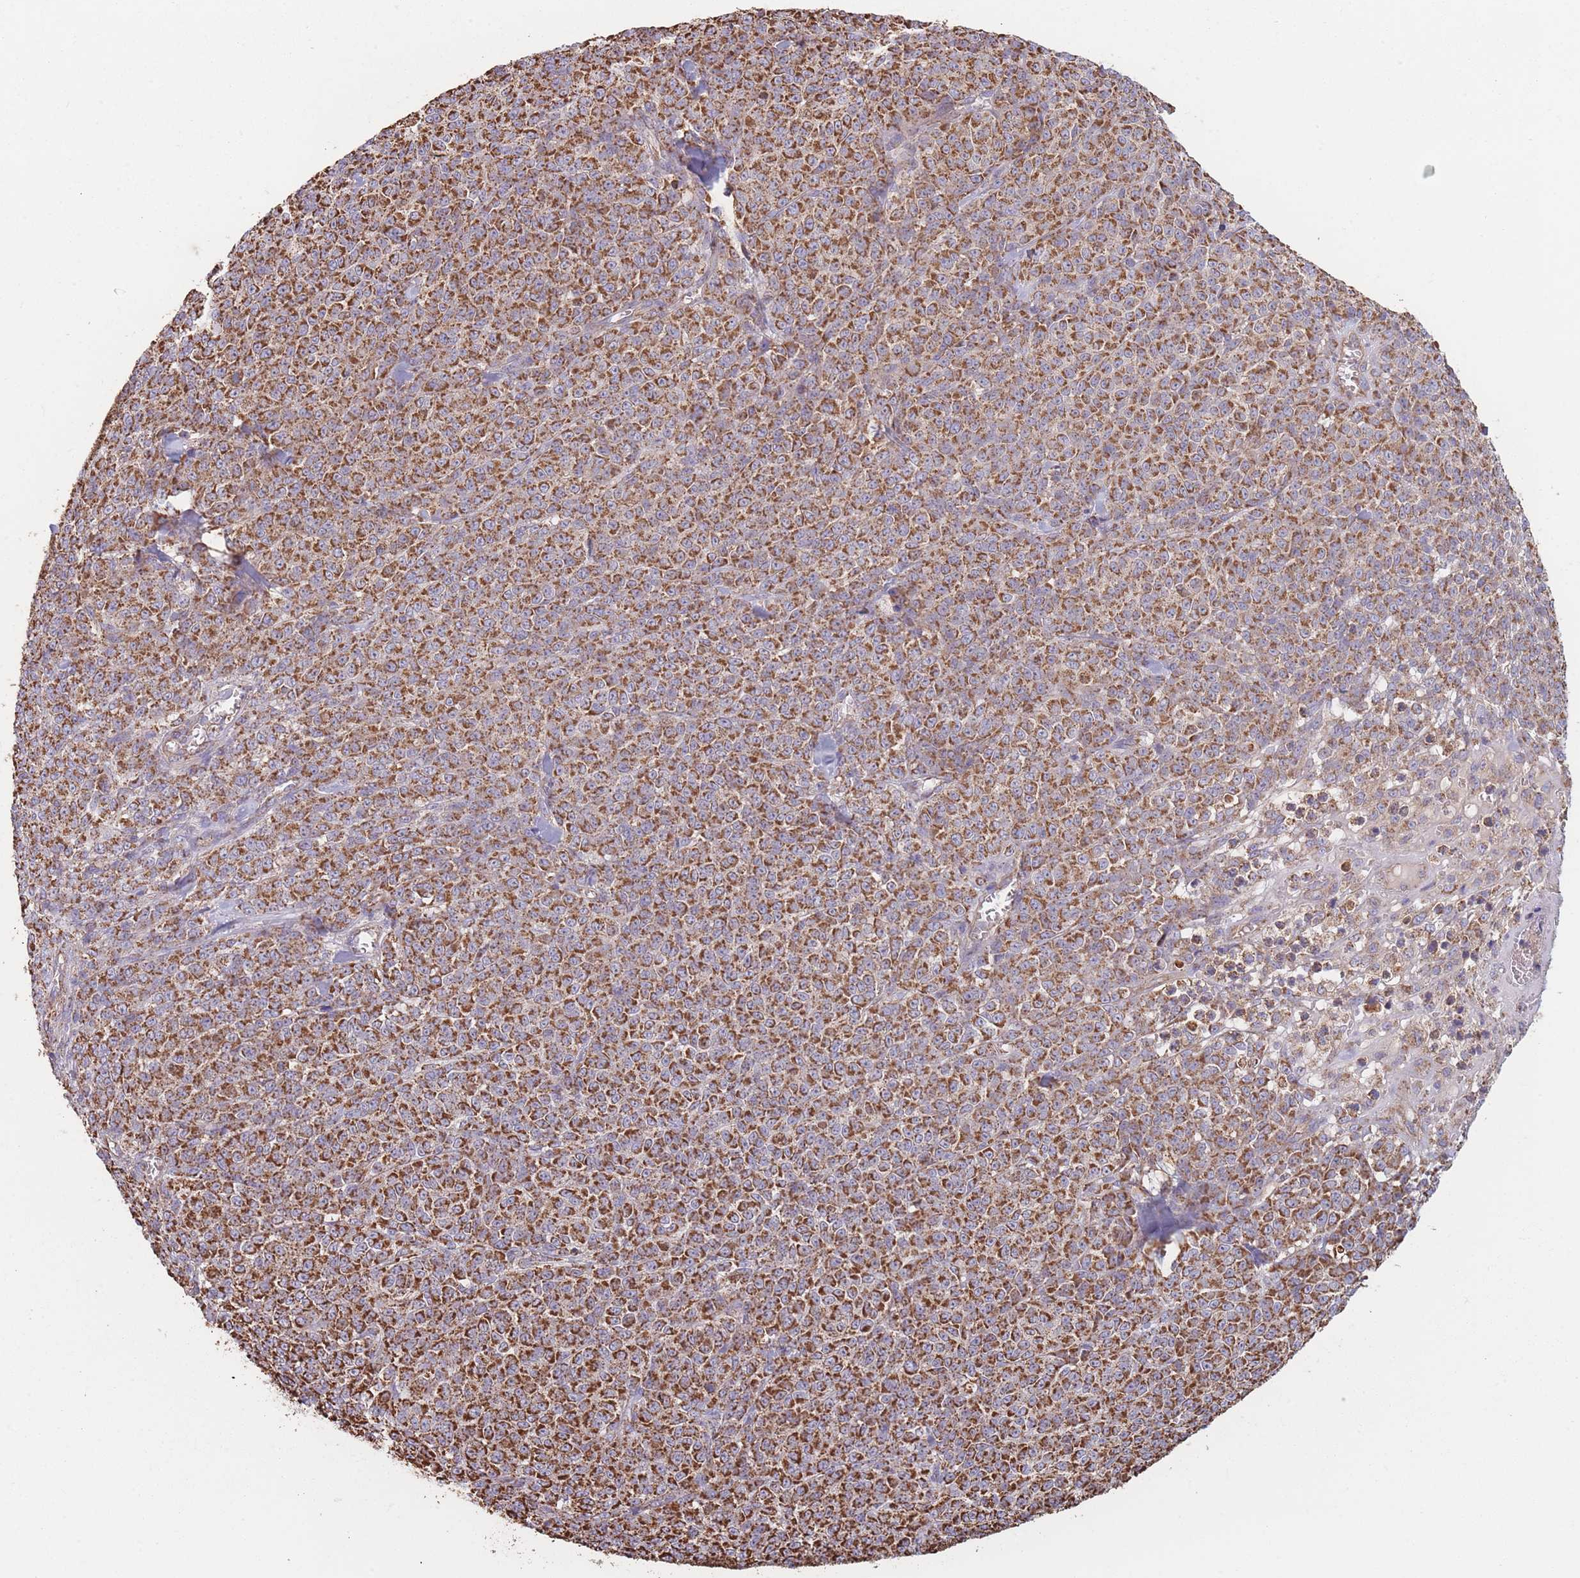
{"staining": {"intensity": "strong", "quantity": ">75%", "location": "cytoplasmic/membranous"}, "tissue": "melanoma", "cell_type": "Tumor cells", "image_type": "cancer", "snomed": [{"axis": "morphology", "description": "Normal tissue, NOS"}, {"axis": "morphology", "description": "Malignant melanoma, NOS"}, {"axis": "topography", "description": "Skin"}], "caption": "Brown immunohistochemical staining in human melanoma shows strong cytoplasmic/membranous expression in about >75% of tumor cells.", "gene": "KIF16B", "patient": {"sex": "female", "age": 34}}